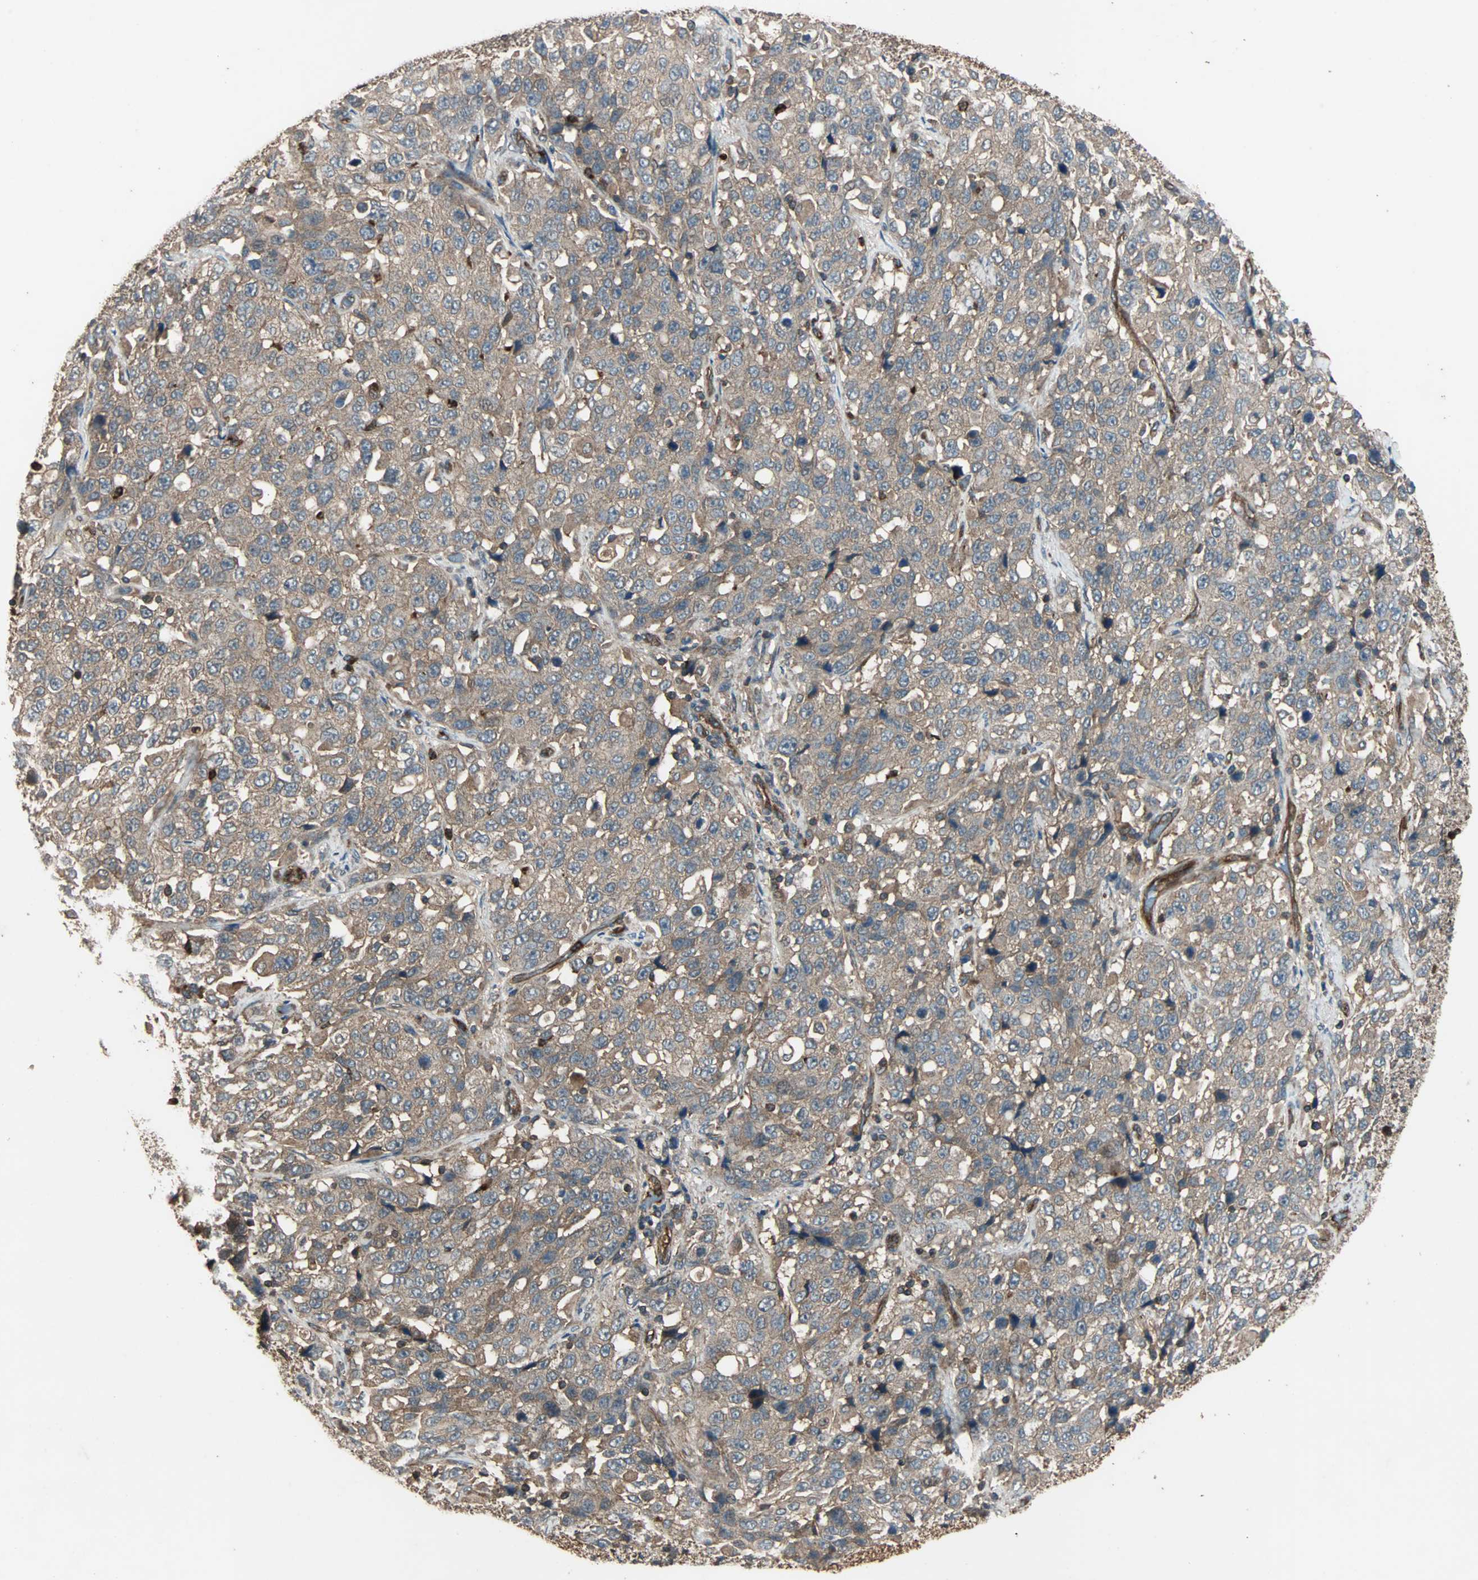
{"staining": {"intensity": "weak", "quantity": ">75%", "location": "cytoplasmic/membranous"}, "tissue": "stomach cancer", "cell_type": "Tumor cells", "image_type": "cancer", "snomed": [{"axis": "morphology", "description": "Normal tissue, NOS"}, {"axis": "morphology", "description": "Adenocarcinoma, NOS"}, {"axis": "topography", "description": "Stomach"}], "caption": "Immunohistochemical staining of stomach cancer (adenocarcinoma) shows low levels of weak cytoplasmic/membranous staining in about >75% of tumor cells.", "gene": "GCK", "patient": {"sex": "male", "age": 48}}